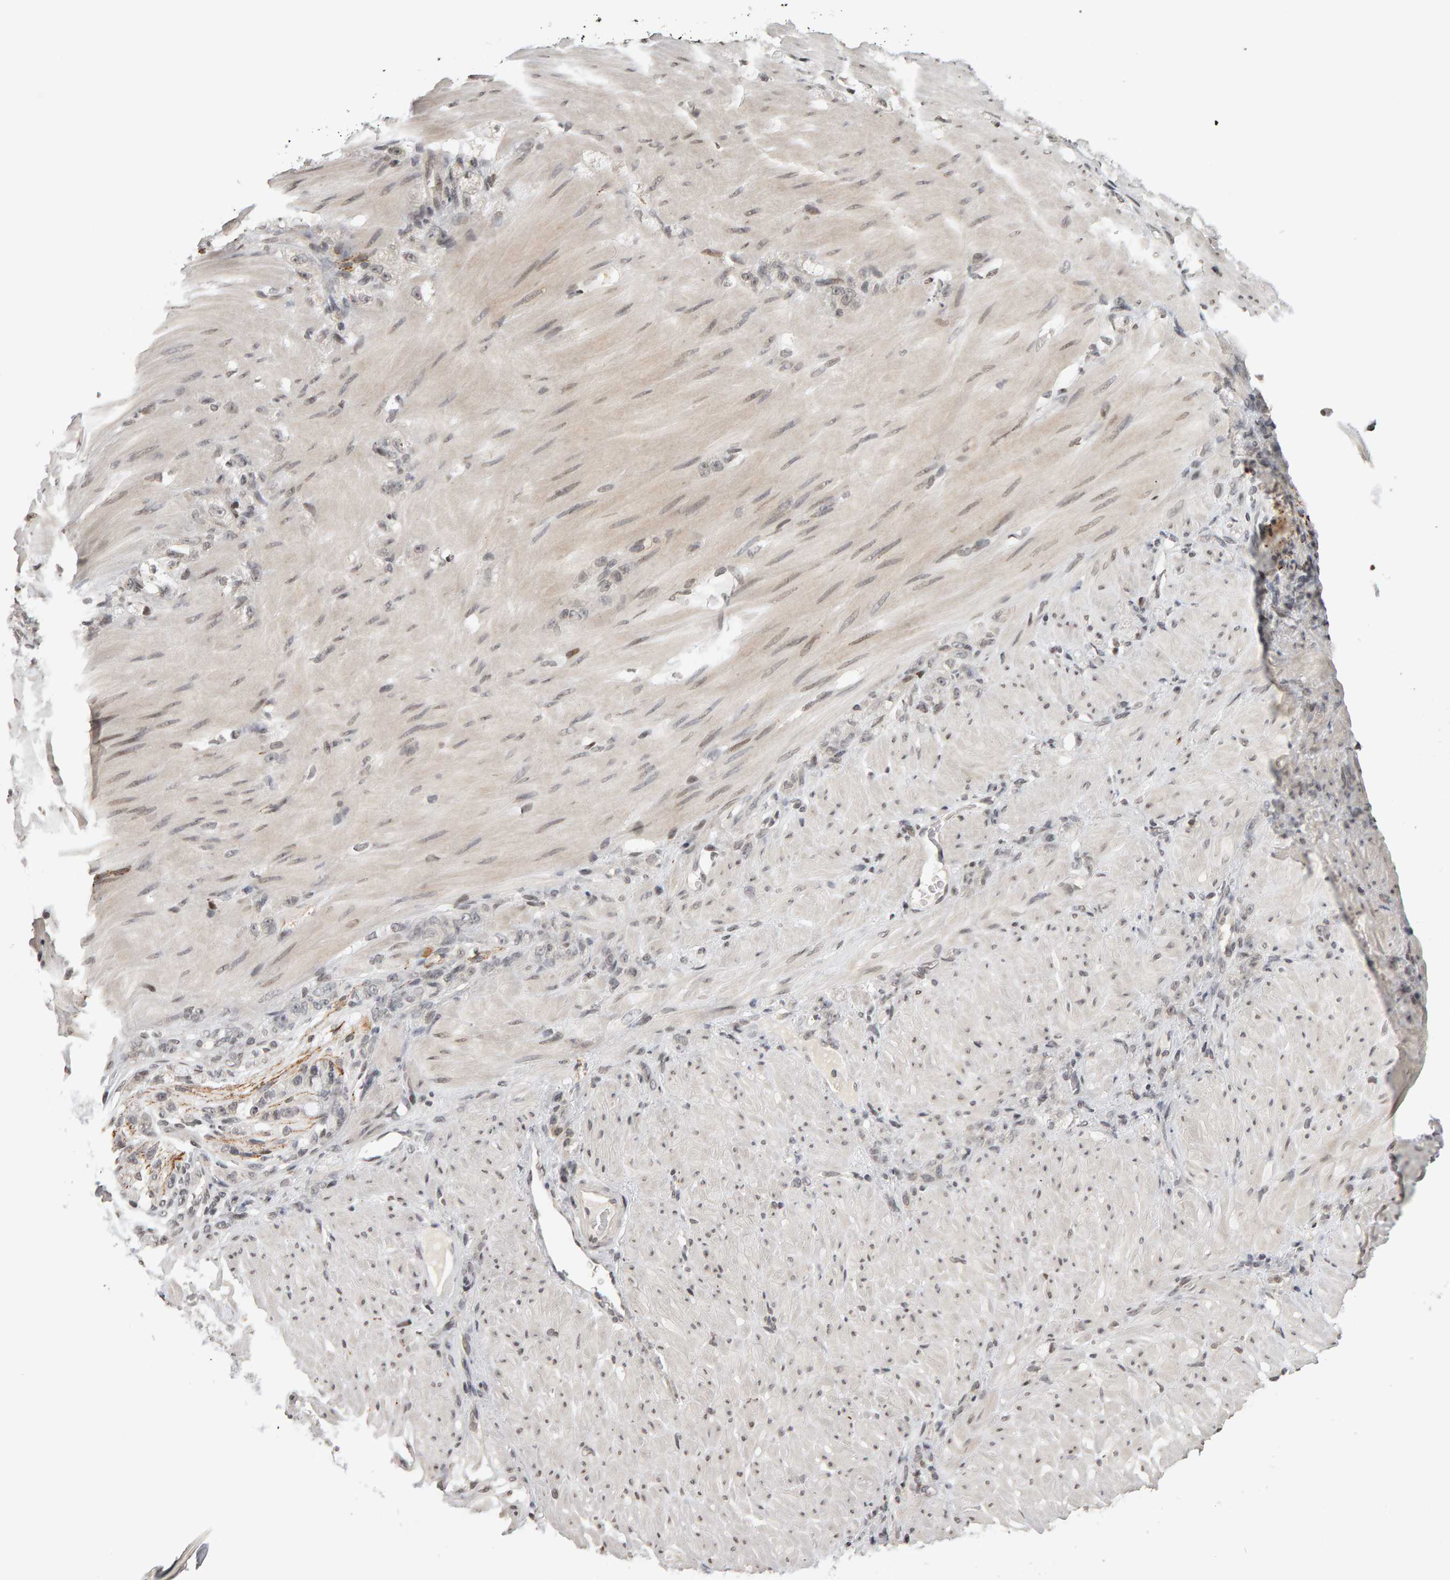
{"staining": {"intensity": "negative", "quantity": "none", "location": "none"}, "tissue": "stomach cancer", "cell_type": "Tumor cells", "image_type": "cancer", "snomed": [{"axis": "morphology", "description": "Normal tissue, NOS"}, {"axis": "morphology", "description": "Adenocarcinoma, NOS"}, {"axis": "topography", "description": "Stomach"}], "caption": "High power microscopy histopathology image of an immunohistochemistry photomicrograph of stomach cancer (adenocarcinoma), revealing no significant expression in tumor cells.", "gene": "TRAM1", "patient": {"sex": "male", "age": 82}}